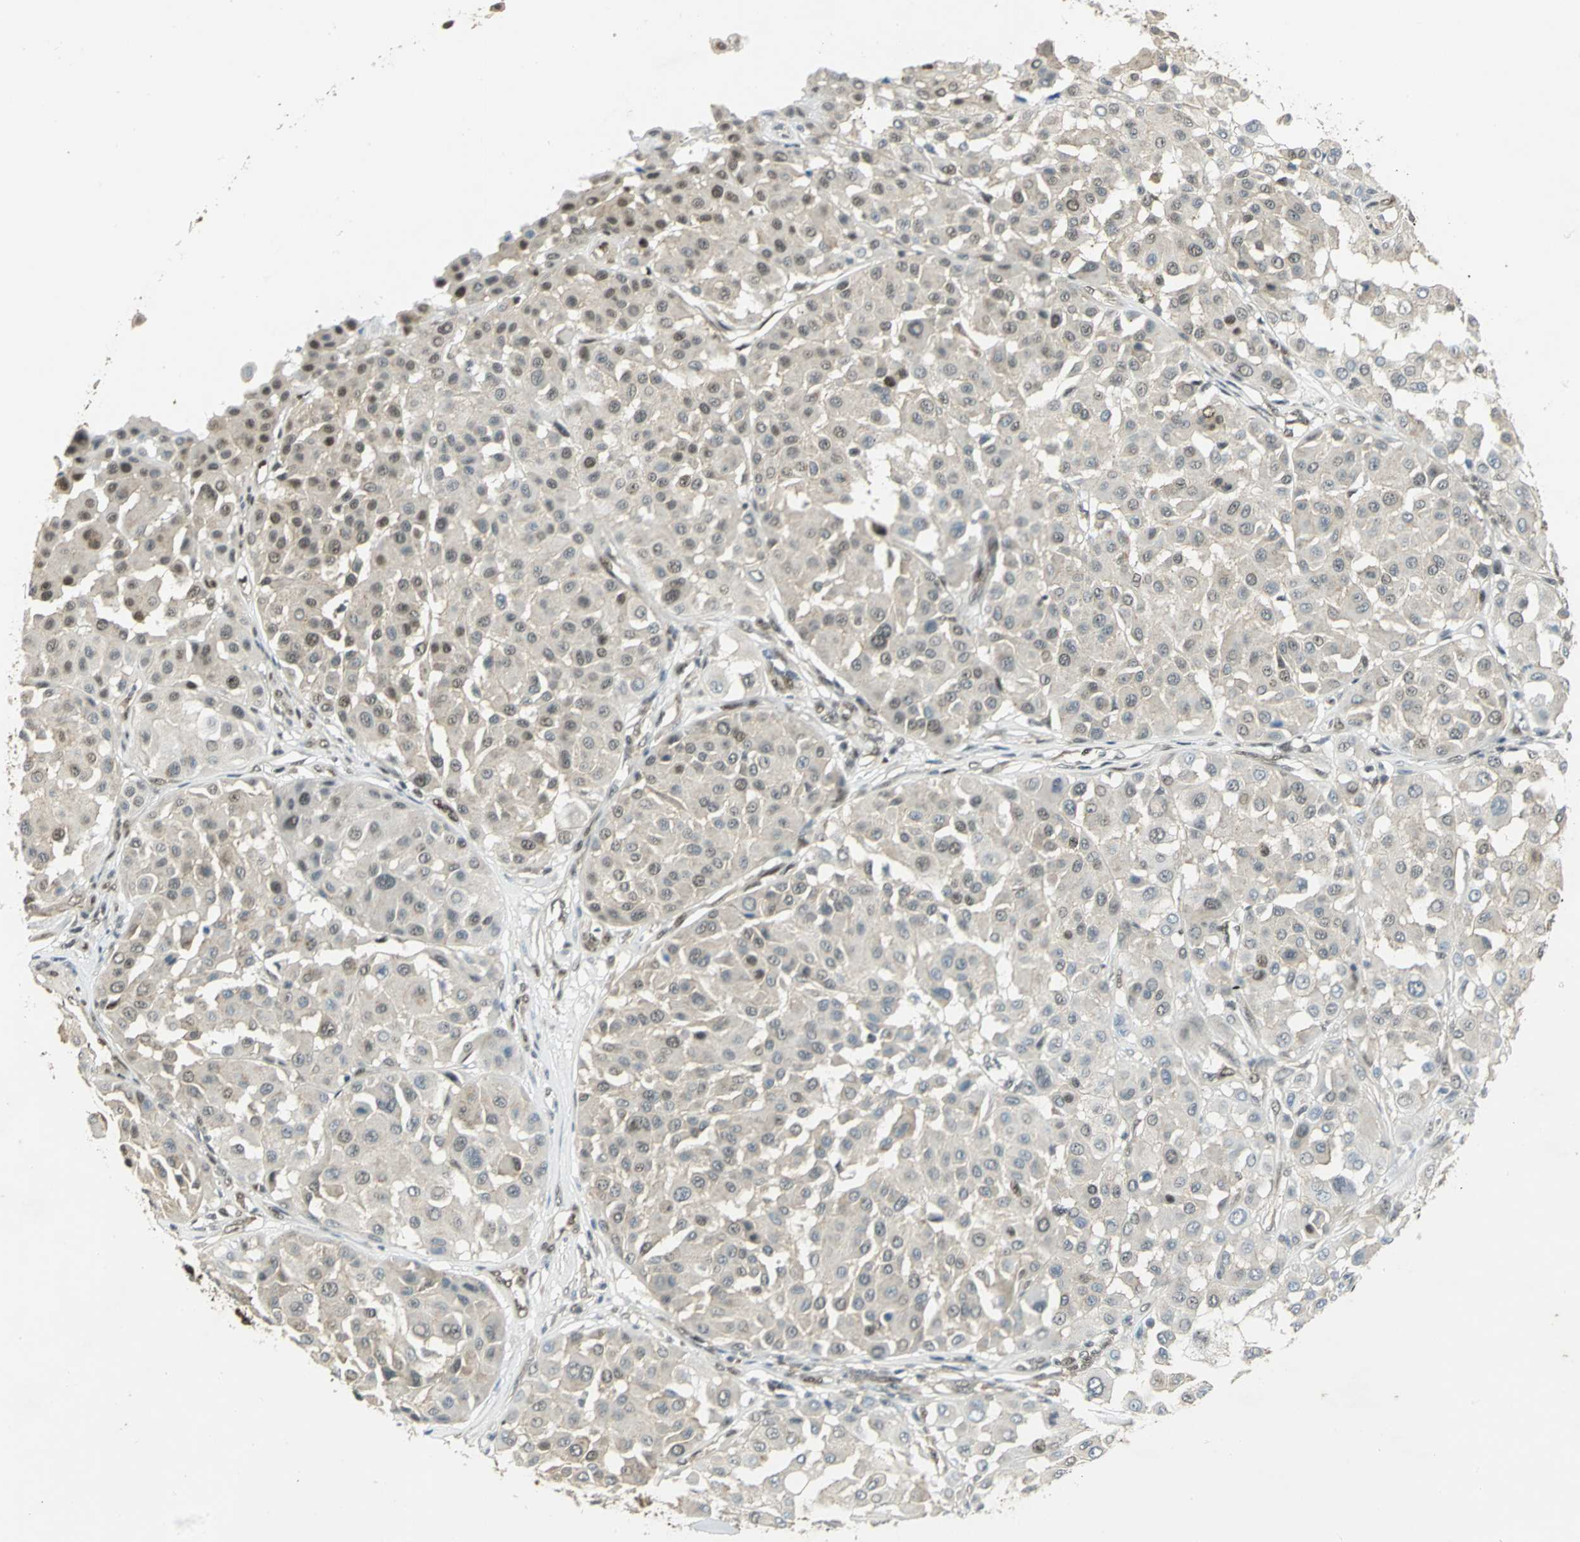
{"staining": {"intensity": "negative", "quantity": "none", "location": "none"}, "tissue": "melanoma", "cell_type": "Tumor cells", "image_type": "cancer", "snomed": [{"axis": "morphology", "description": "Malignant melanoma, Metastatic site"}, {"axis": "topography", "description": "Soft tissue"}], "caption": "DAB (3,3'-diaminobenzidine) immunohistochemical staining of human melanoma displays no significant positivity in tumor cells.", "gene": "DDX5", "patient": {"sex": "male", "age": 41}}